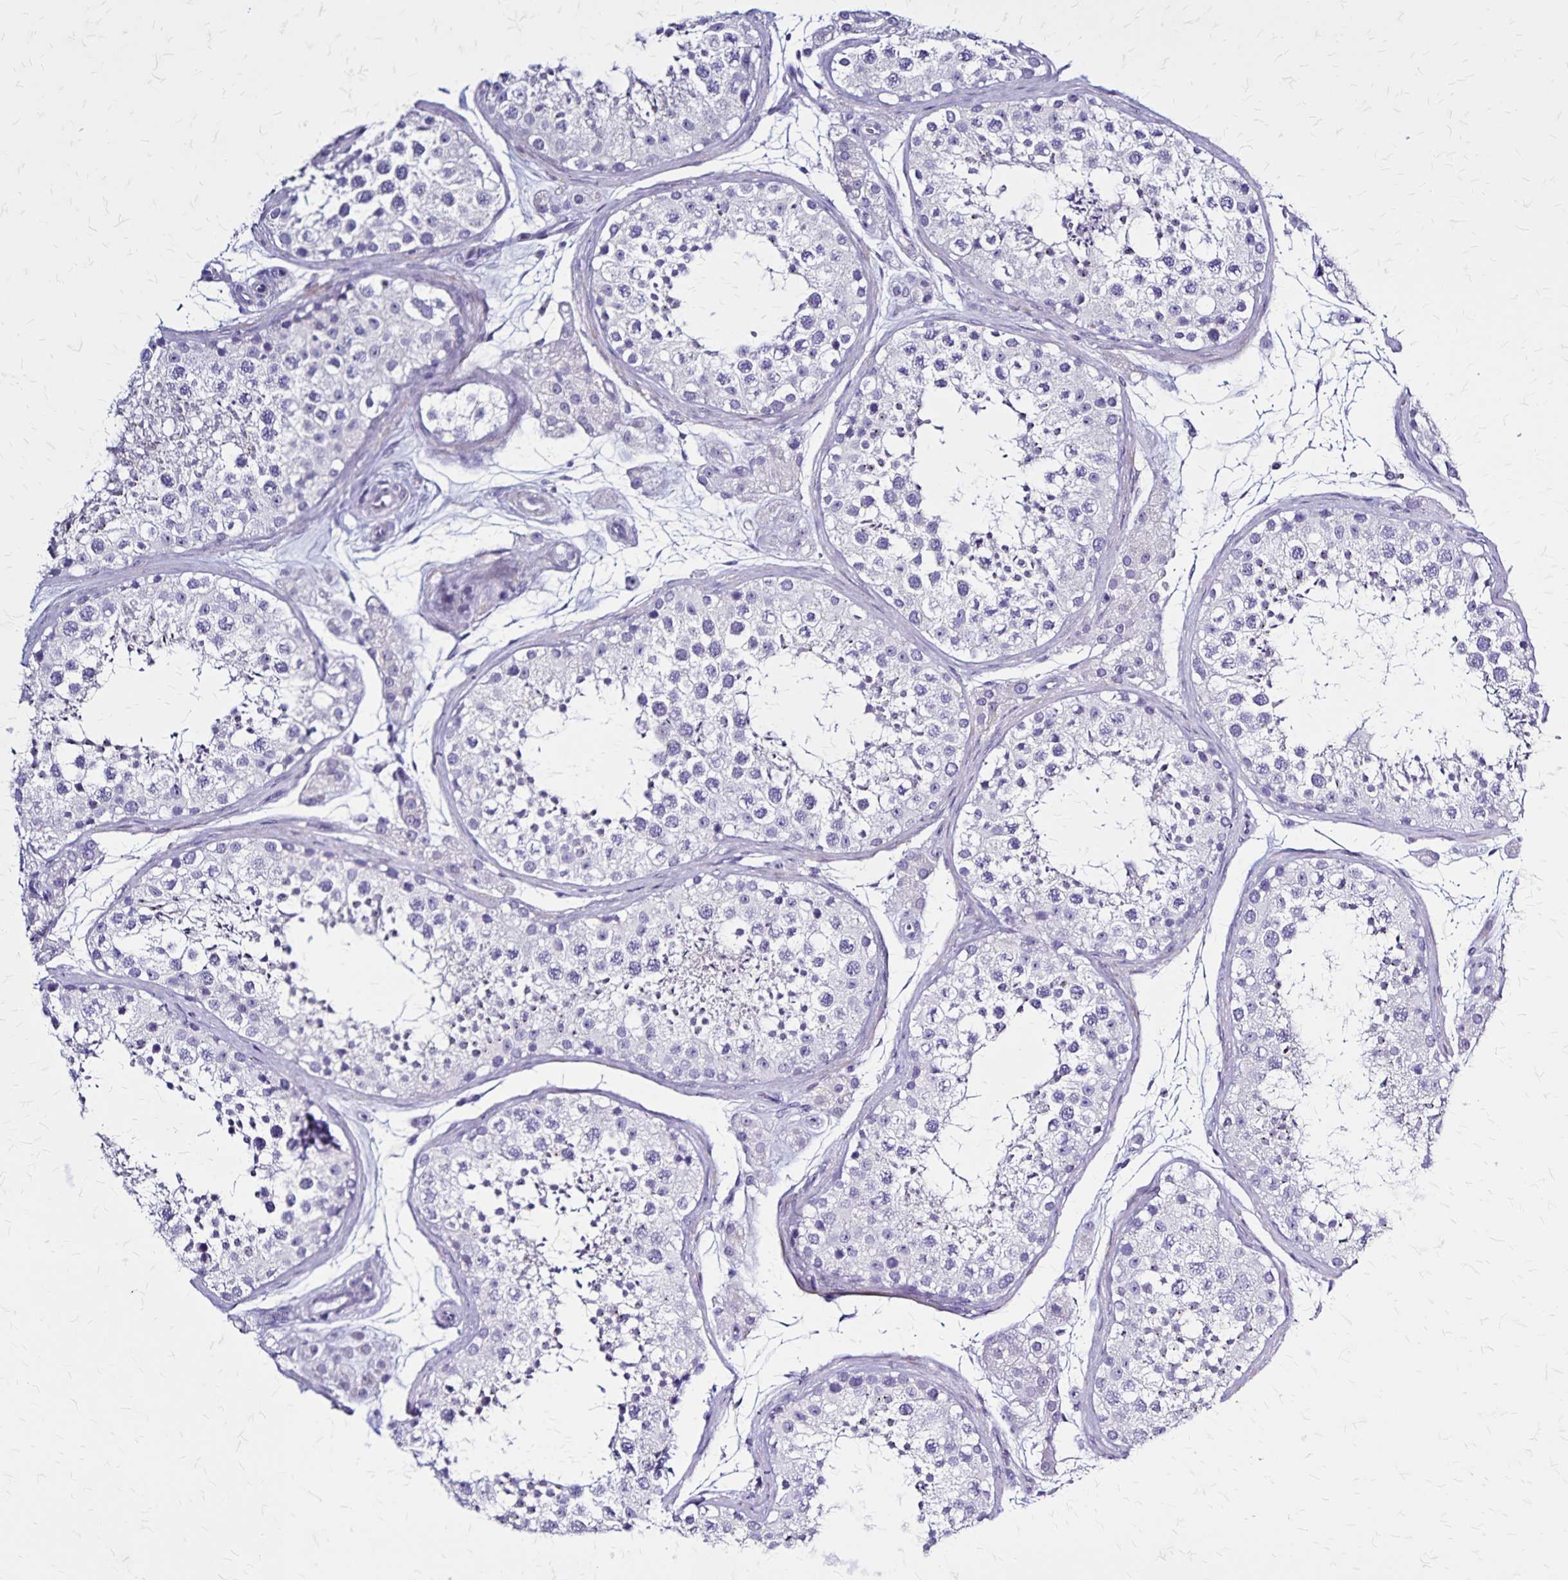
{"staining": {"intensity": "negative", "quantity": "none", "location": "none"}, "tissue": "testis", "cell_type": "Cells in seminiferous ducts", "image_type": "normal", "snomed": [{"axis": "morphology", "description": "Normal tissue, NOS"}, {"axis": "topography", "description": "Testis"}], "caption": "Testis stained for a protein using IHC displays no positivity cells in seminiferous ducts.", "gene": "PLXNA4", "patient": {"sex": "male", "age": 41}}